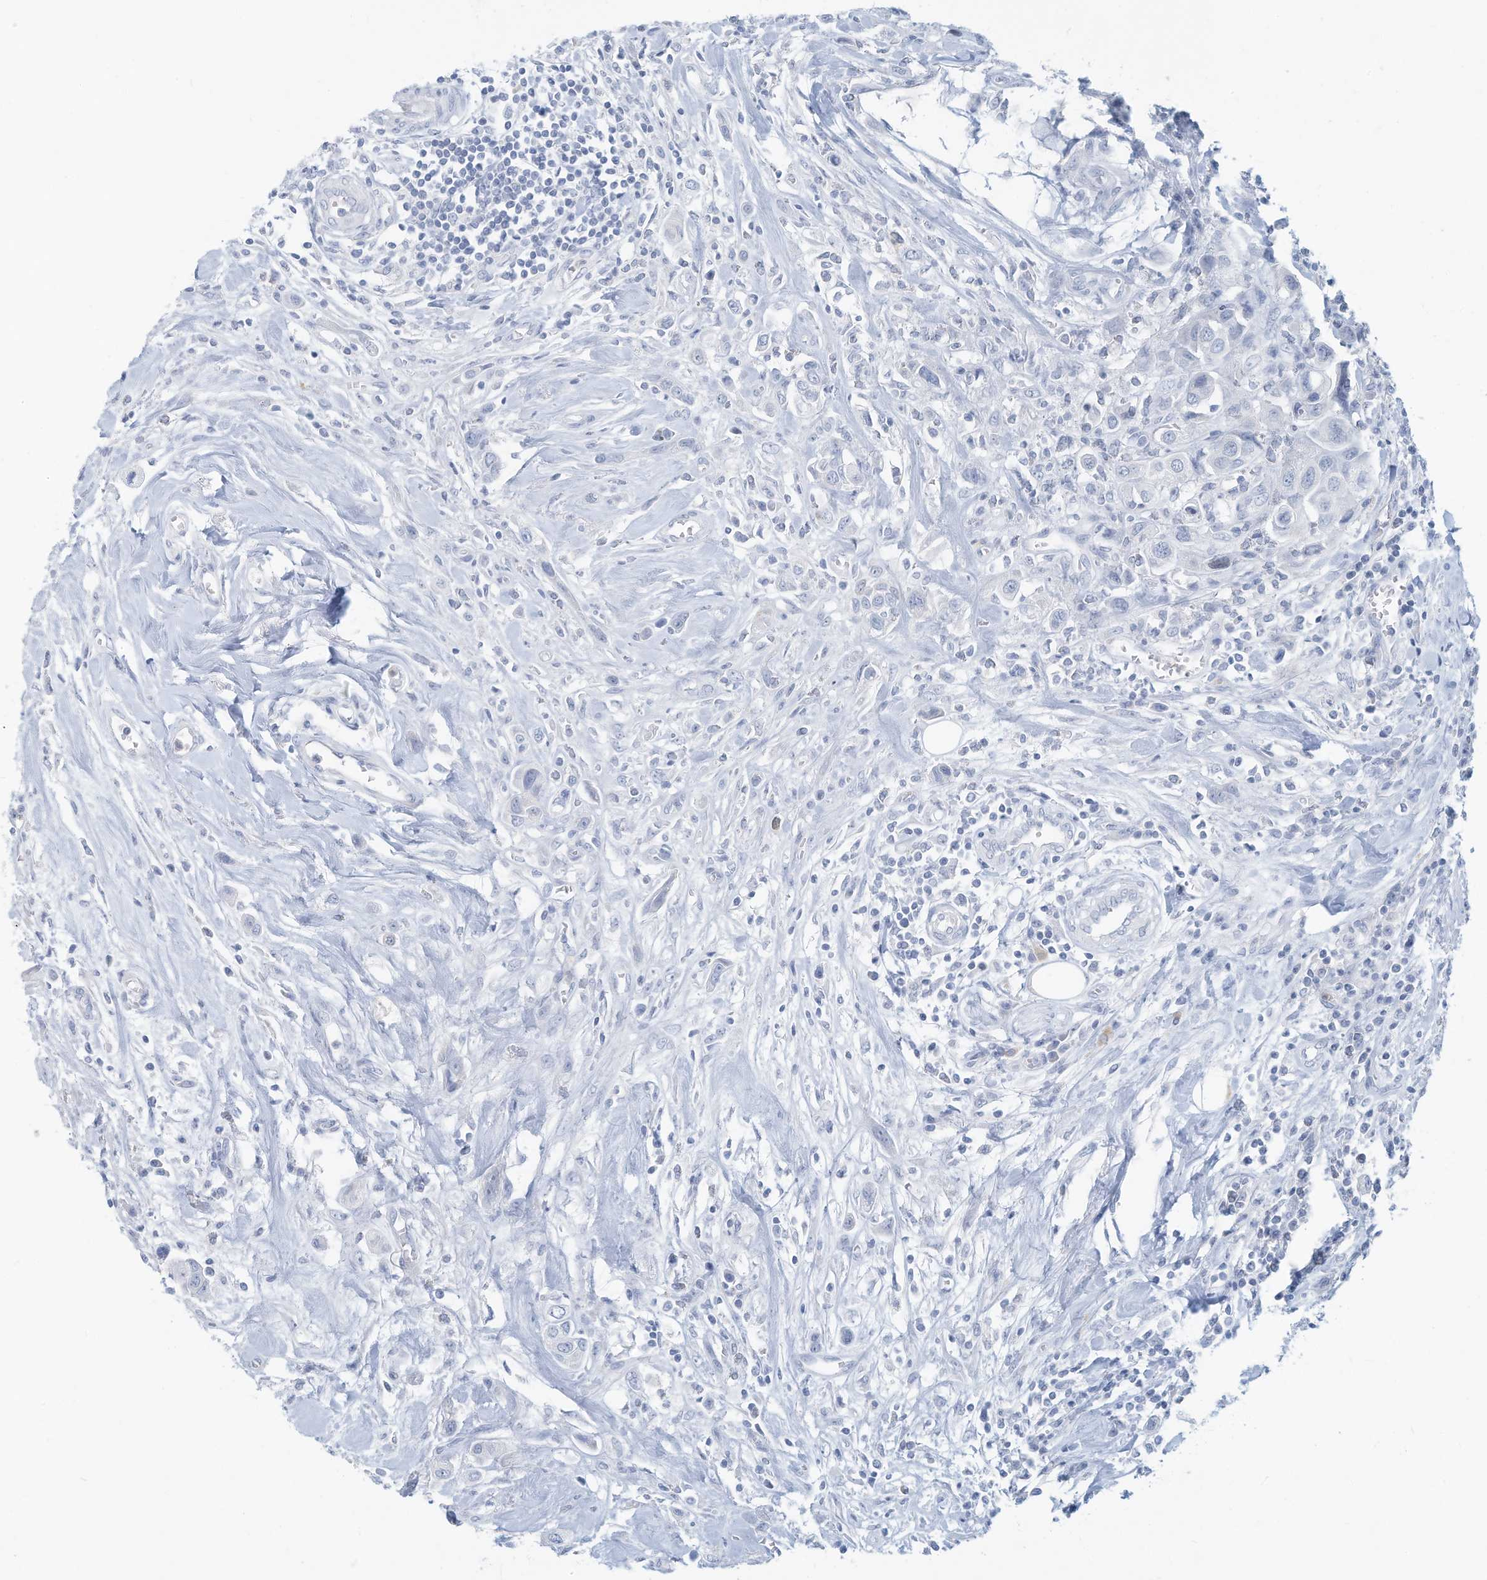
{"staining": {"intensity": "negative", "quantity": "none", "location": "none"}, "tissue": "urothelial cancer", "cell_type": "Tumor cells", "image_type": "cancer", "snomed": [{"axis": "morphology", "description": "Urothelial carcinoma, High grade"}, {"axis": "topography", "description": "Urinary bladder"}], "caption": "High magnification brightfield microscopy of urothelial cancer stained with DAB (3,3'-diaminobenzidine) (brown) and counterstained with hematoxylin (blue): tumor cells show no significant staining.", "gene": "ERI2", "patient": {"sex": "male", "age": 50}}